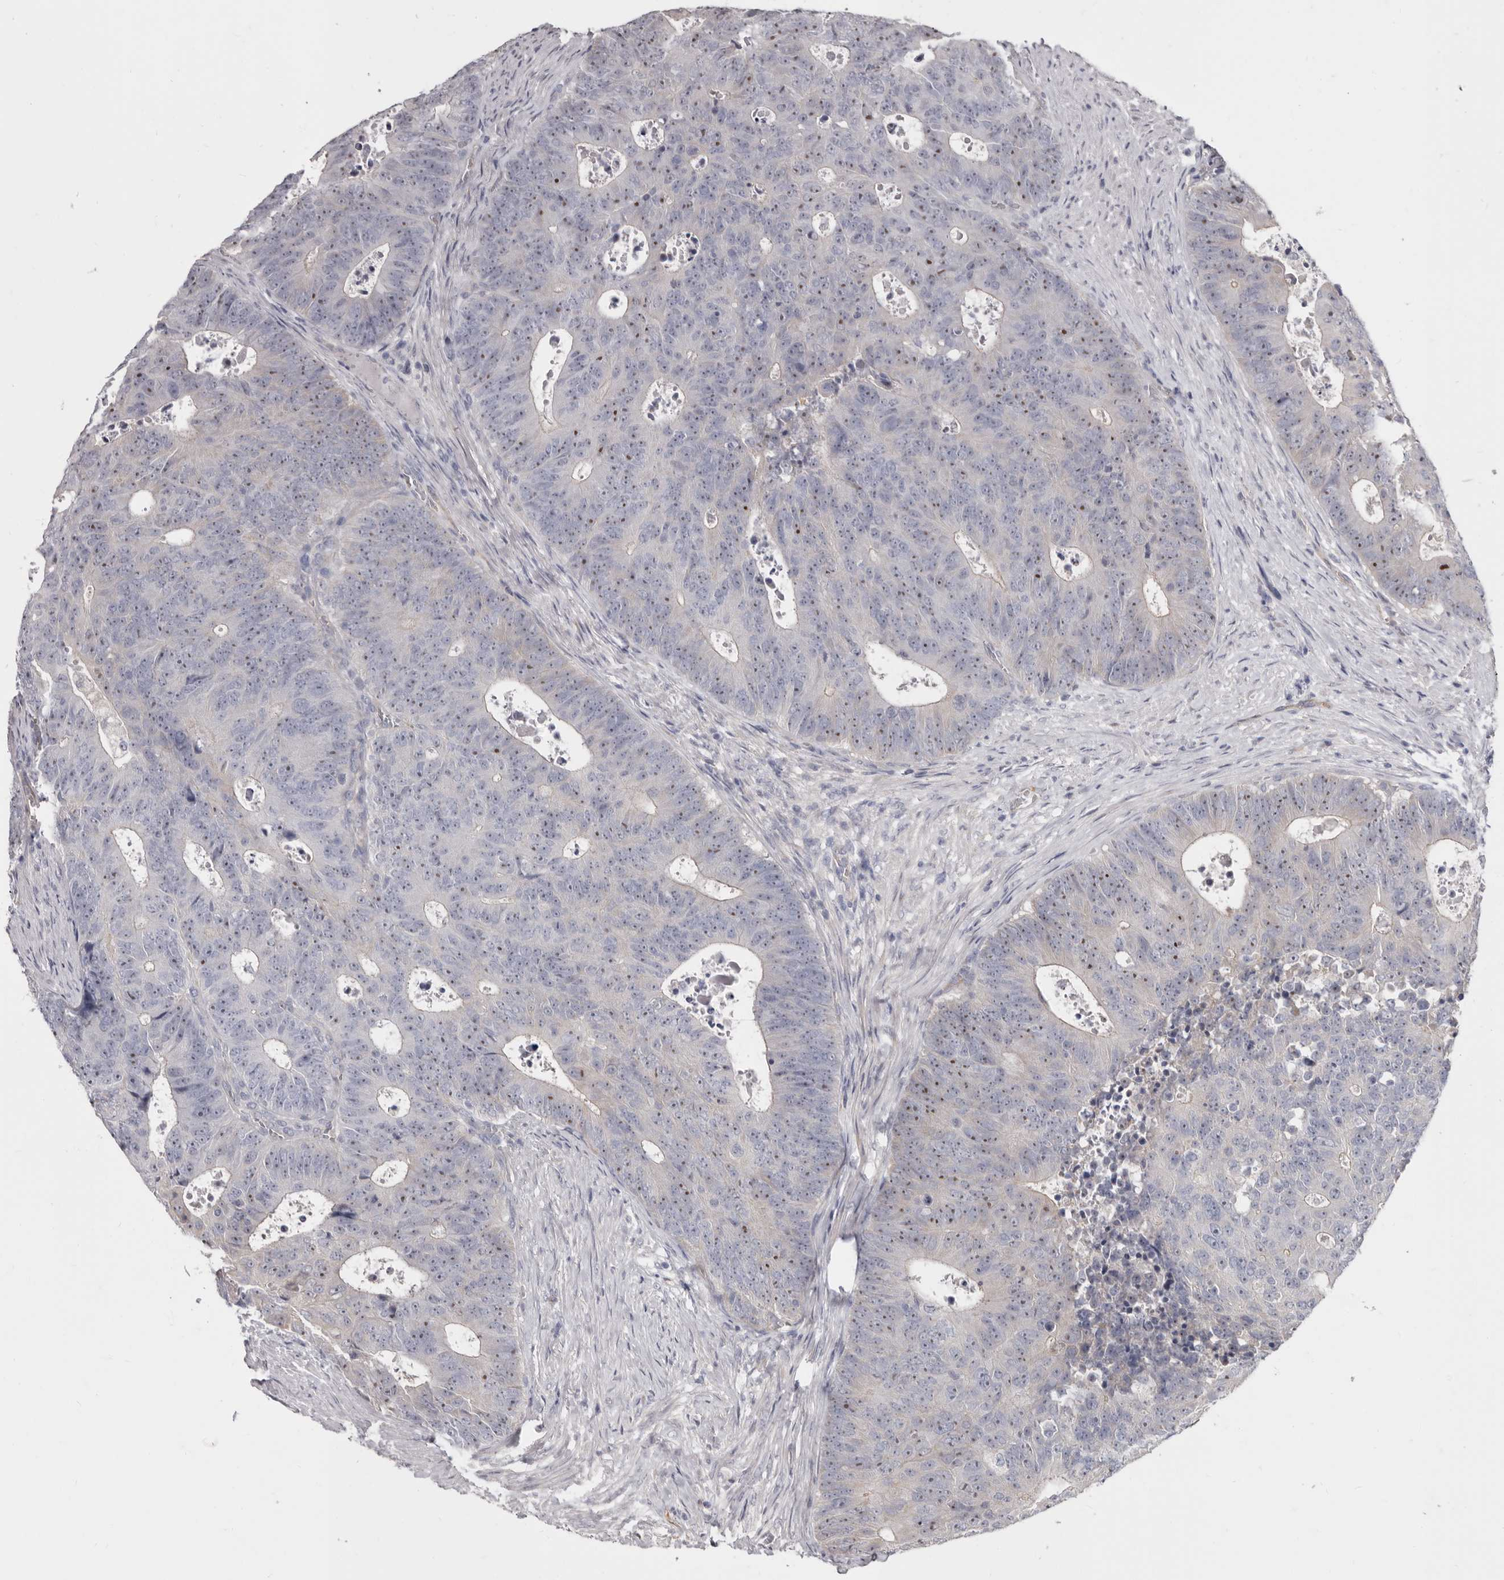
{"staining": {"intensity": "moderate", "quantity": "25%-75%", "location": "nuclear"}, "tissue": "colorectal cancer", "cell_type": "Tumor cells", "image_type": "cancer", "snomed": [{"axis": "morphology", "description": "Adenocarcinoma, NOS"}, {"axis": "topography", "description": "Colon"}], "caption": "IHC of human adenocarcinoma (colorectal) displays medium levels of moderate nuclear staining in about 25%-75% of tumor cells.", "gene": "FMO2", "patient": {"sex": "male", "age": 87}}